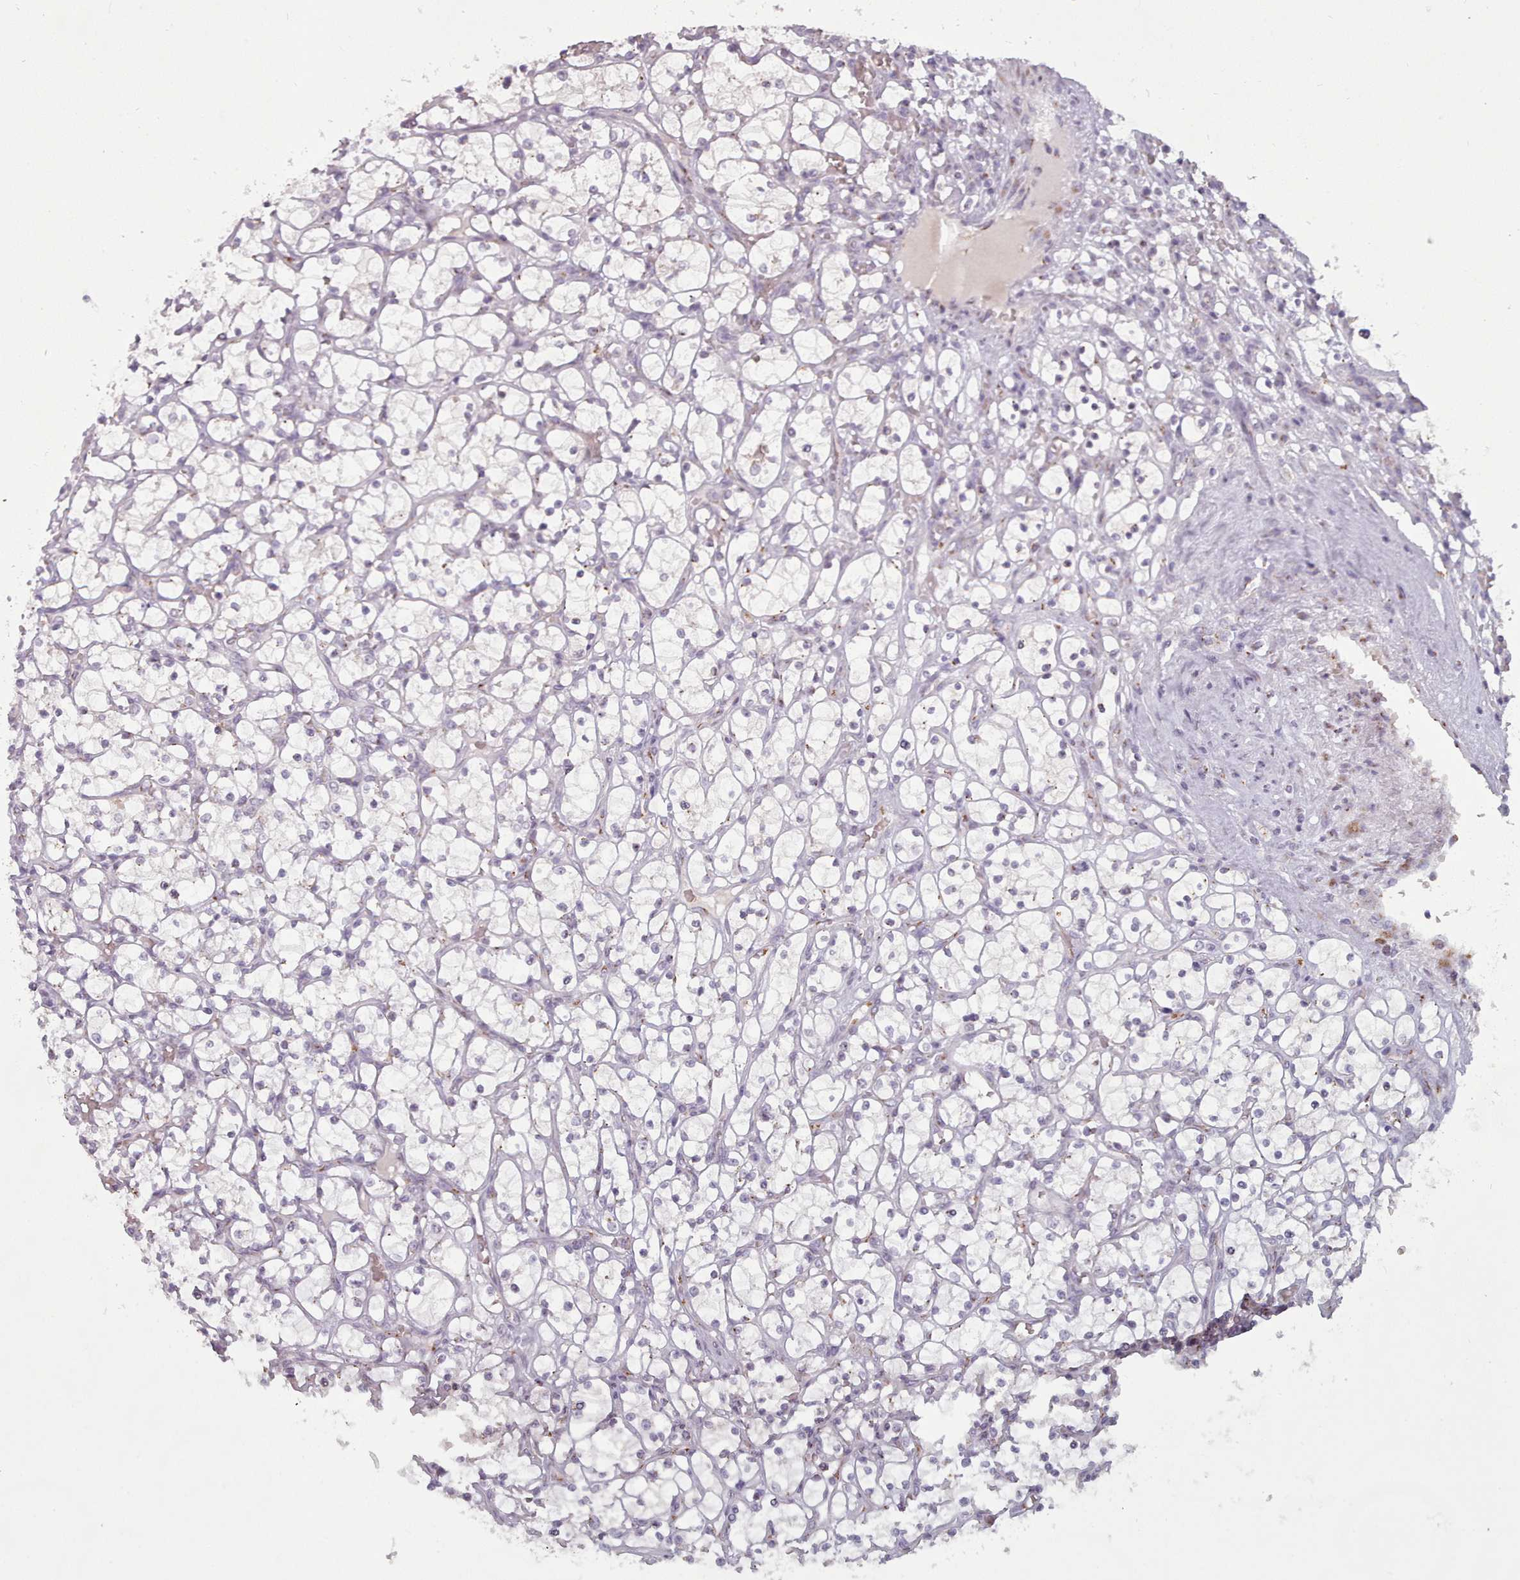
{"staining": {"intensity": "negative", "quantity": "none", "location": "none"}, "tissue": "renal cancer", "cell_type": "Tumor cells", "image_type": "cancer", "snomed": [{"axis": "morphology", "description": "Adenocarcinoma, NOS"}, {"axis": "topography", "description": "Kidney"}], "caption": "This is an immunohistochemistry (IHC) photomicrograph of adenocarcinoma (renal). There is no positivity in tumor cells.", "gene": "MAN1B1", "patient": {"sex": "female", "age": 69}}